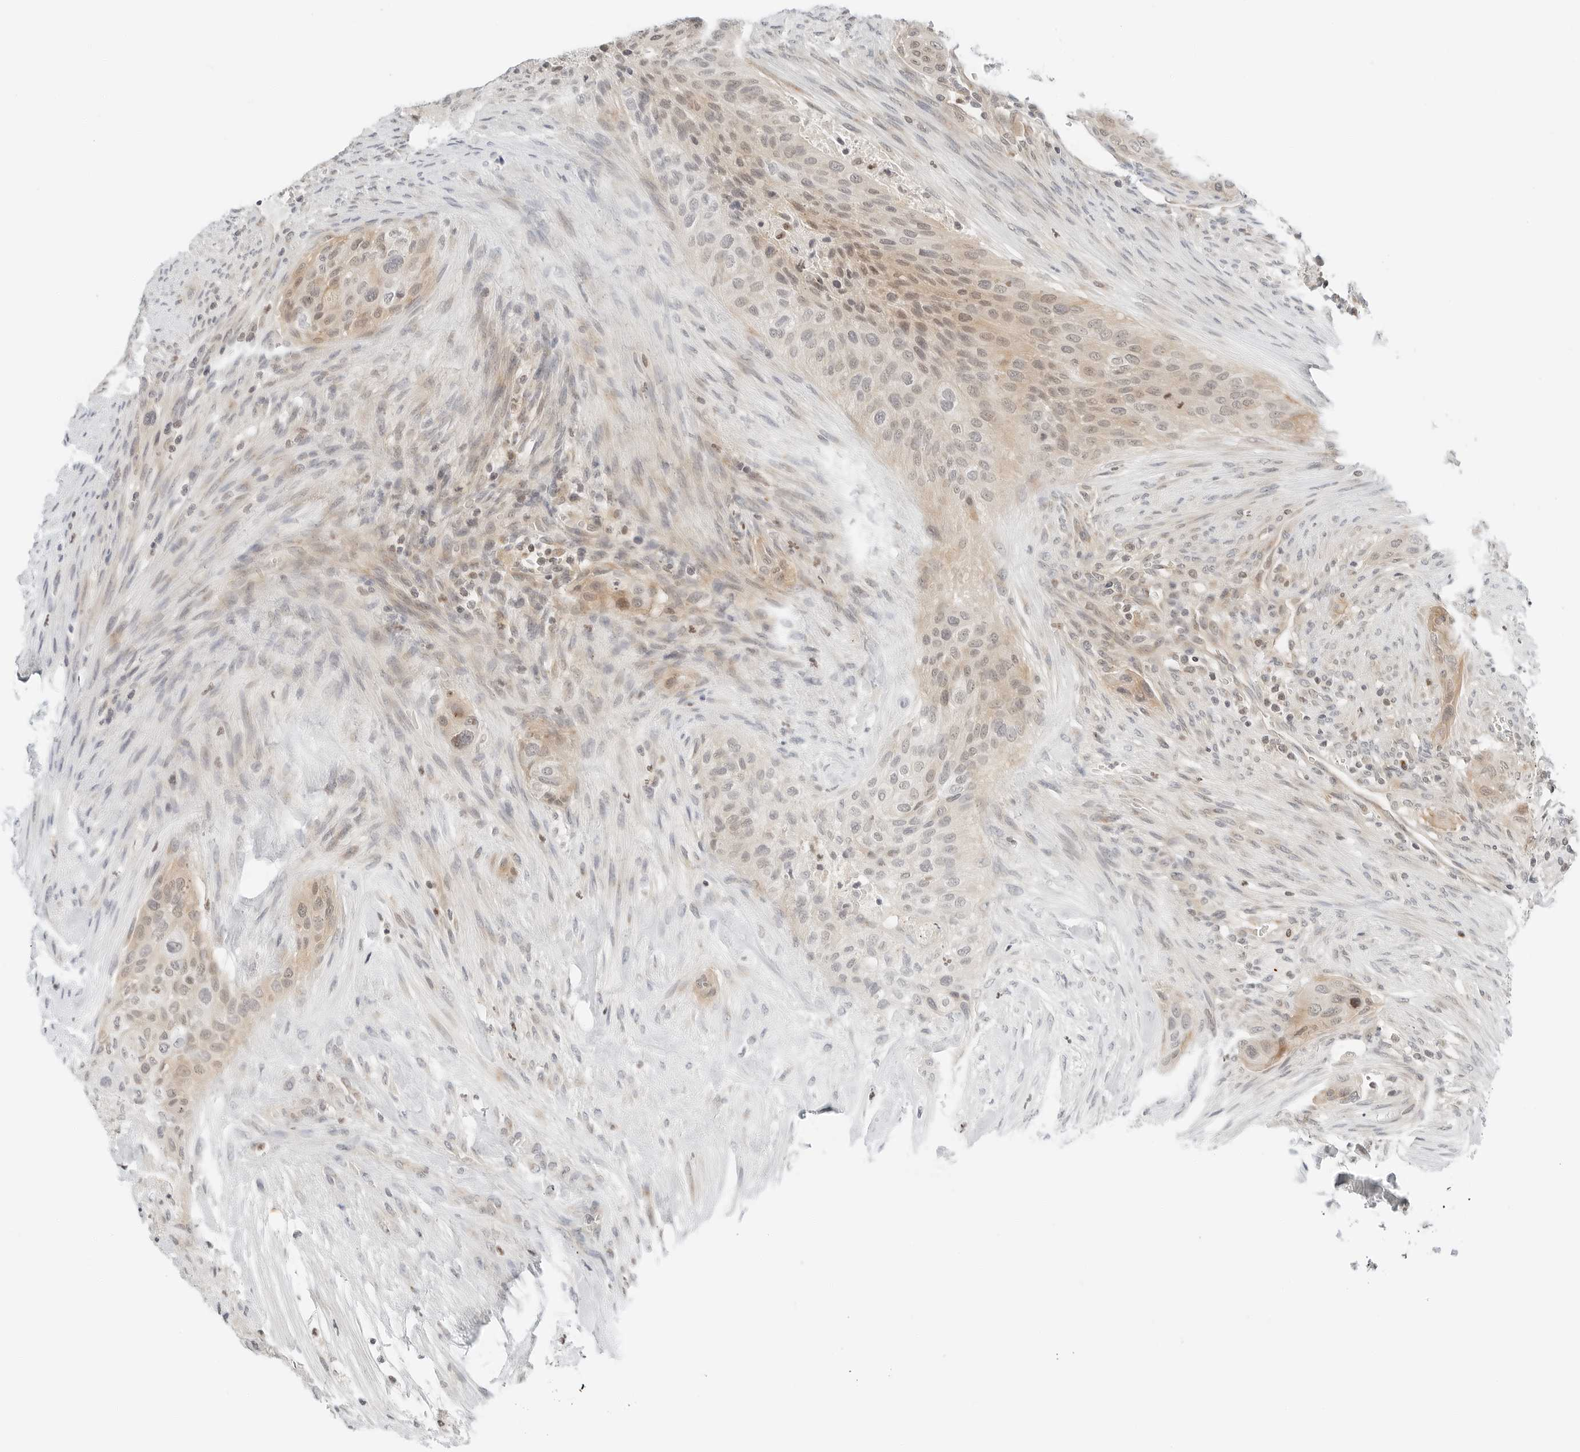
{"staining": {"intensity": "weak", "quantity": "25%-75%", "location": "cytoplasmic/membranous,nuclear"}, "tissue": "urothelial cancer", "cell_type": "Tumor cells", "image_type": "cancer", "snomed": [{"axis": "morphology", "description": "Urothelial carcinoma, High grade"}, {"axis": "topography", "description": "Urinary bladder"}], "caption": "Approximately 25%-75% of tumor cells in human urothelial carcinoma (high-grade) demonstrate weak cytoplasmic/membranous and nuclear protein expression as visualized by brown immunohistochemical staining.", "gene": "IQCC", "patient": {"sex": "male", "age": 35}}